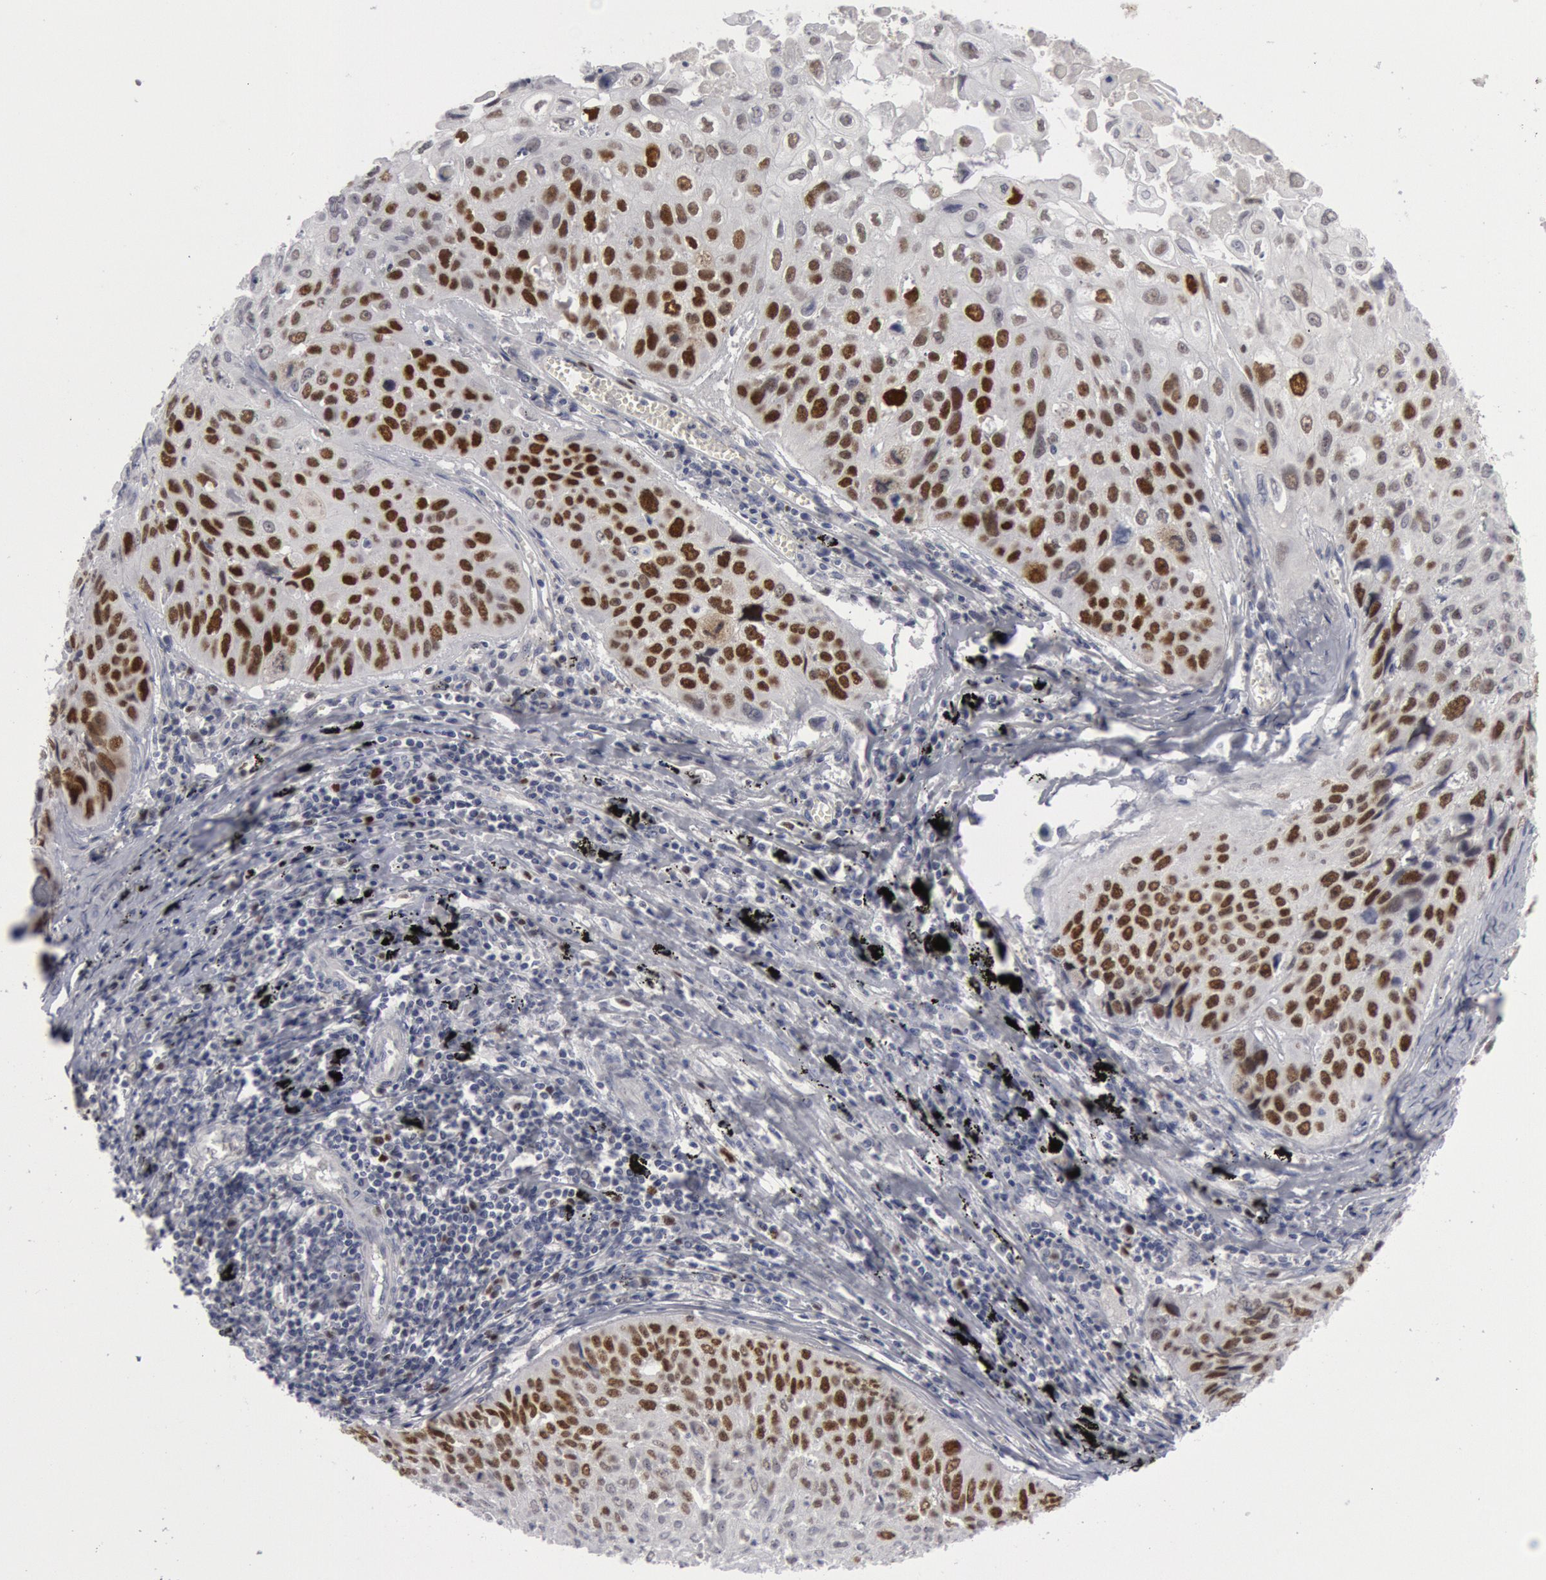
{"staining": {"intensity": "strong", "quantity": "25%-75%", "location": "nuclear"}, "tissue": "lung cancer", "cell_type": "Tumor cells", "image_type": "cancer", "snomed": [{"axis": "morphology", "description": "Adenocarcinoma, NOS"}, {"axis": "topography", "description": "Lung"}], "caption": "Immunohistochemical staining of lung cancer reveals high levels of strong nuclear protein positivity in approximately 25%-75% of tumor cells.", "gene": "WDHD1", "patient": {"sex": "male", "age": 60}}